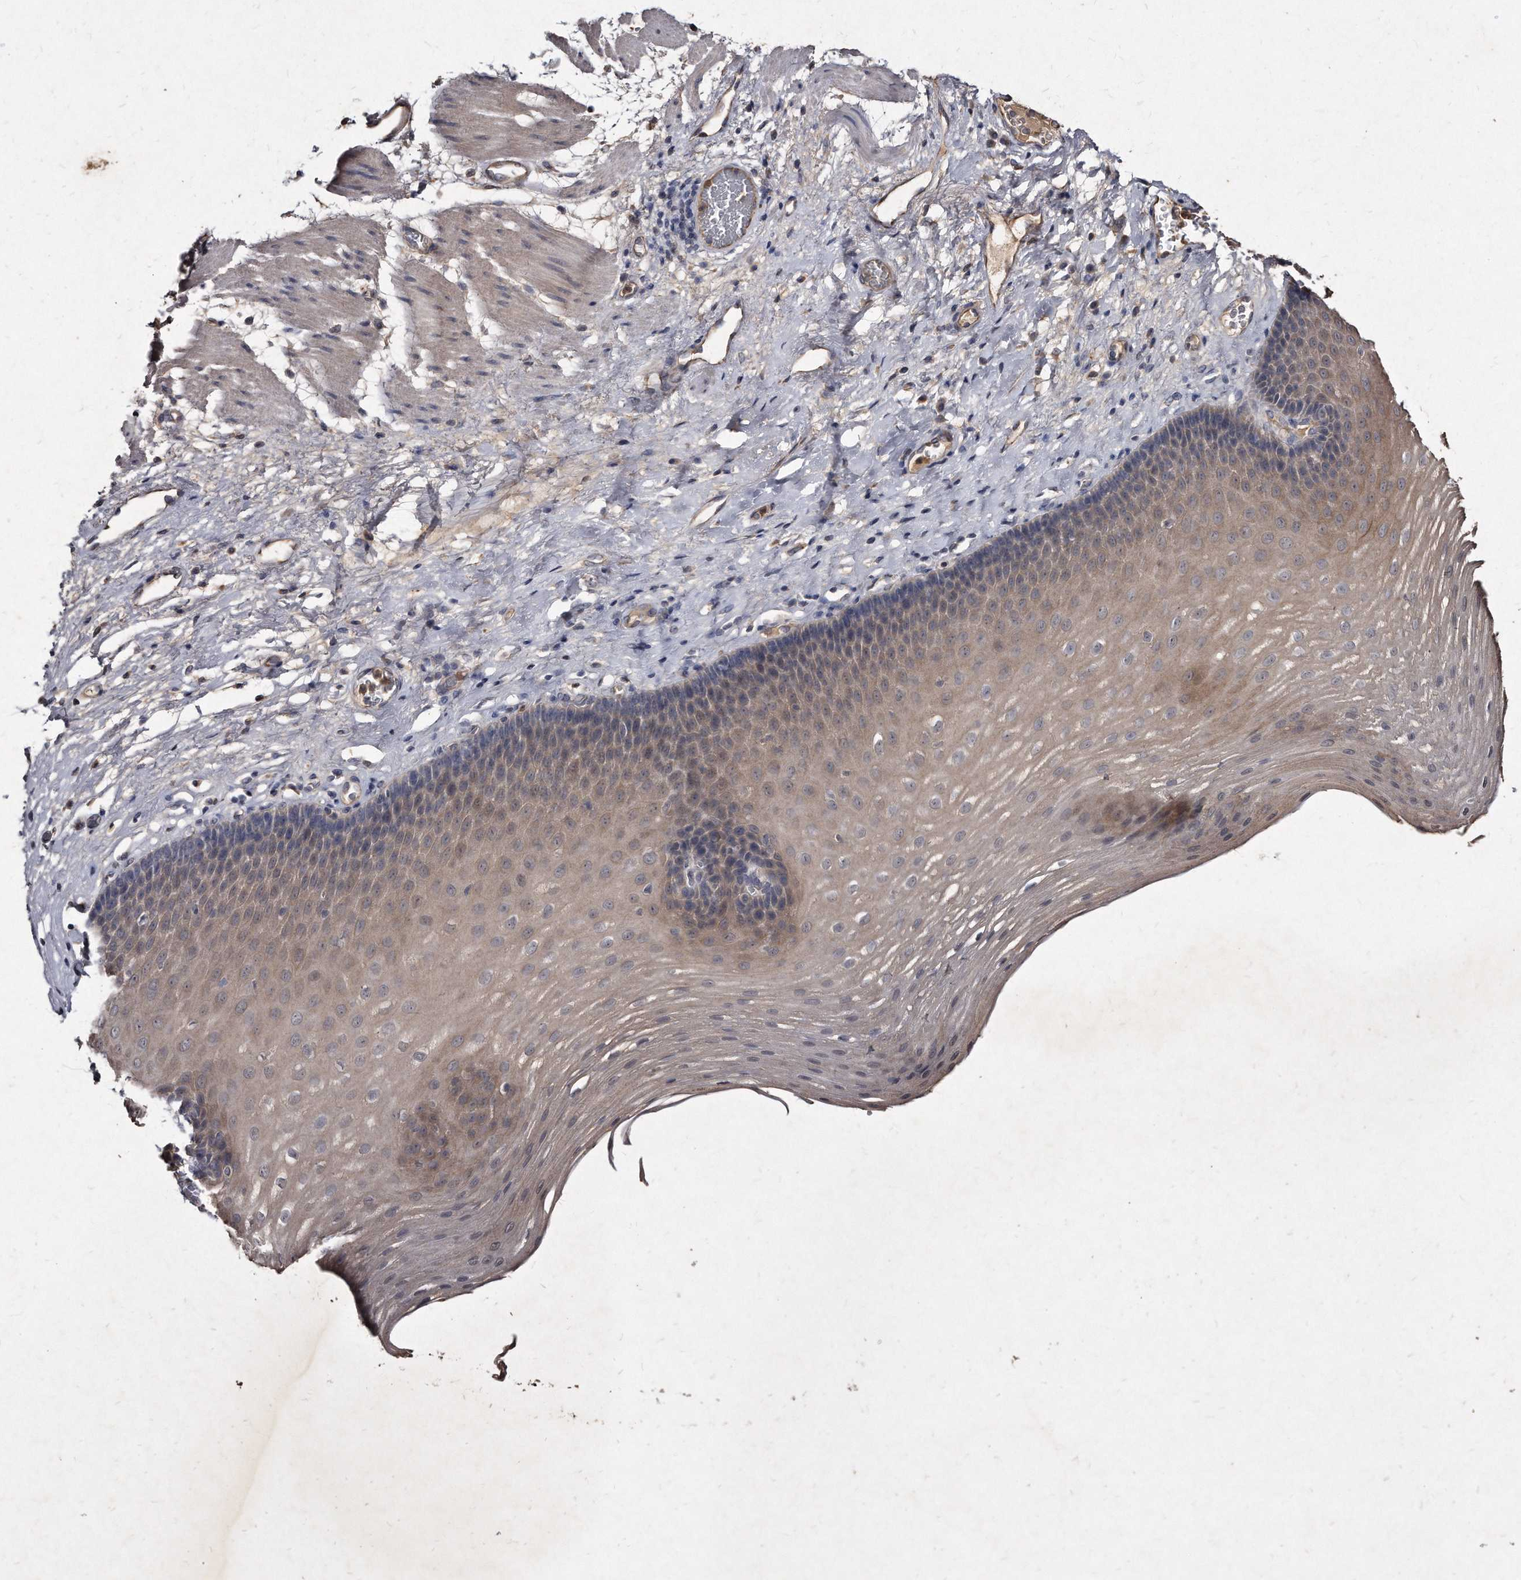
{"staining": {"intensity": "moderate", "quantity": "25%-75%", "location": "cytoplasmic/membranous"}, "tissue": "esophagus", "cell_type": "Squamous epithelial cells", "image_type": "normal", "snomed": [{"axis": "morphology", "description": "Normal tissue, NOS"}, {"axis": "topography", "description": "Esophagus"}], "caption": "Immunohistochemical staining of normal human esophagus reveals moderate cytoplasmic/membranous protein staining in about 25%-75% of squamous epithelial cells. (Brightfield microscopy of DAB IHC at high magnification).", "gene": "KLHDC3", "patient": {"sex": "male", "age": 62}}